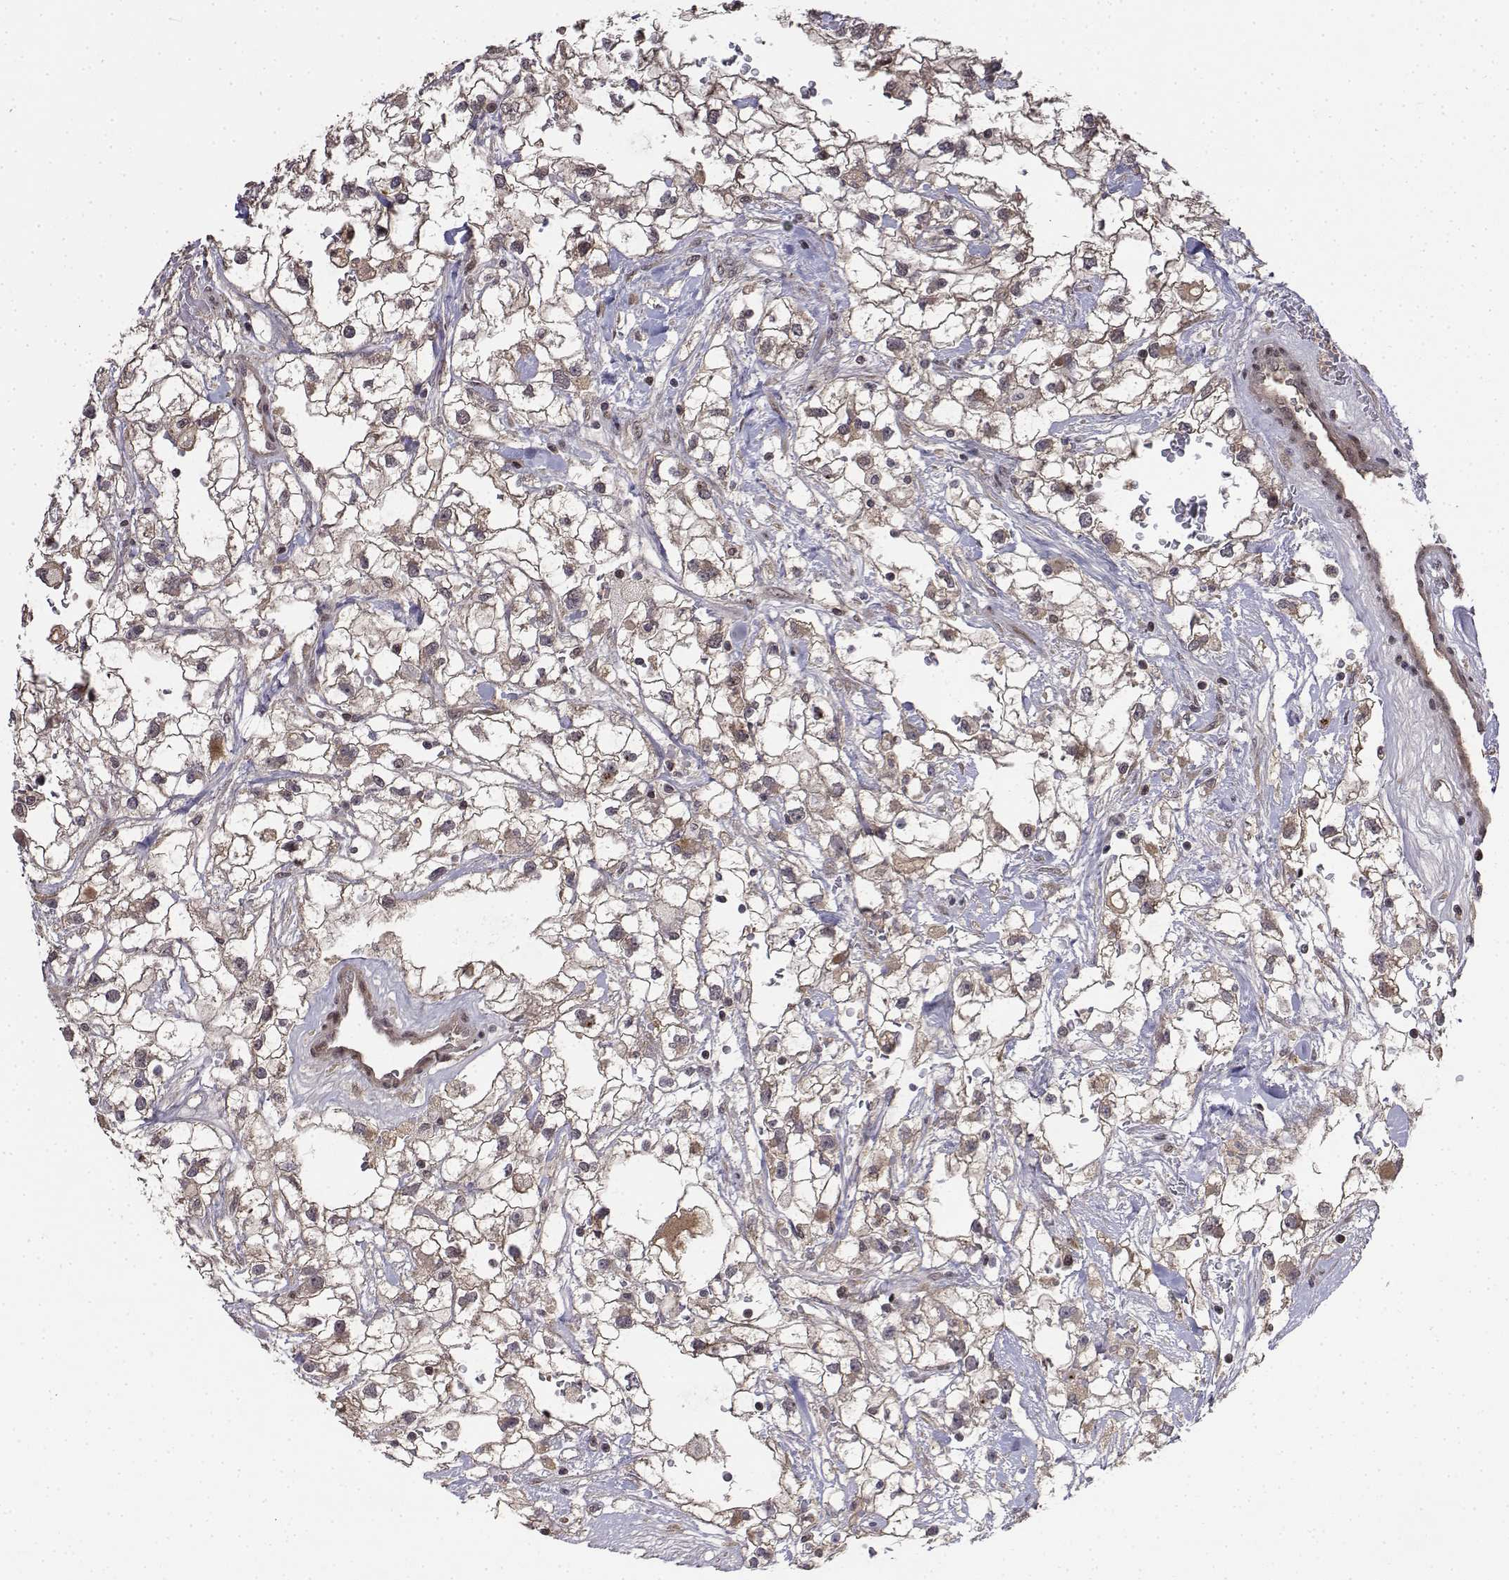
{"staining": {"intensity": "weak", "quantity": "<25%", "location": "cytoplasmic/membranous"}, "tissue": "renal cancer", "cell_type": "Tumor cells", "image_type": "cancer", "snomed": [{"axis": "morphology", "description": "Adenocarcinoma, NOS"}, {"axis": "topography", "description": "Kidney"}], "caption": "Image shows no protein expression in tumor cells of renal adenocarcinoma tissue. (Brightfield microscopy of DAB immunohistochemistry at high magnification).", "gene": "ITGA7", "patient": {"sex": "male", "age": 59}}